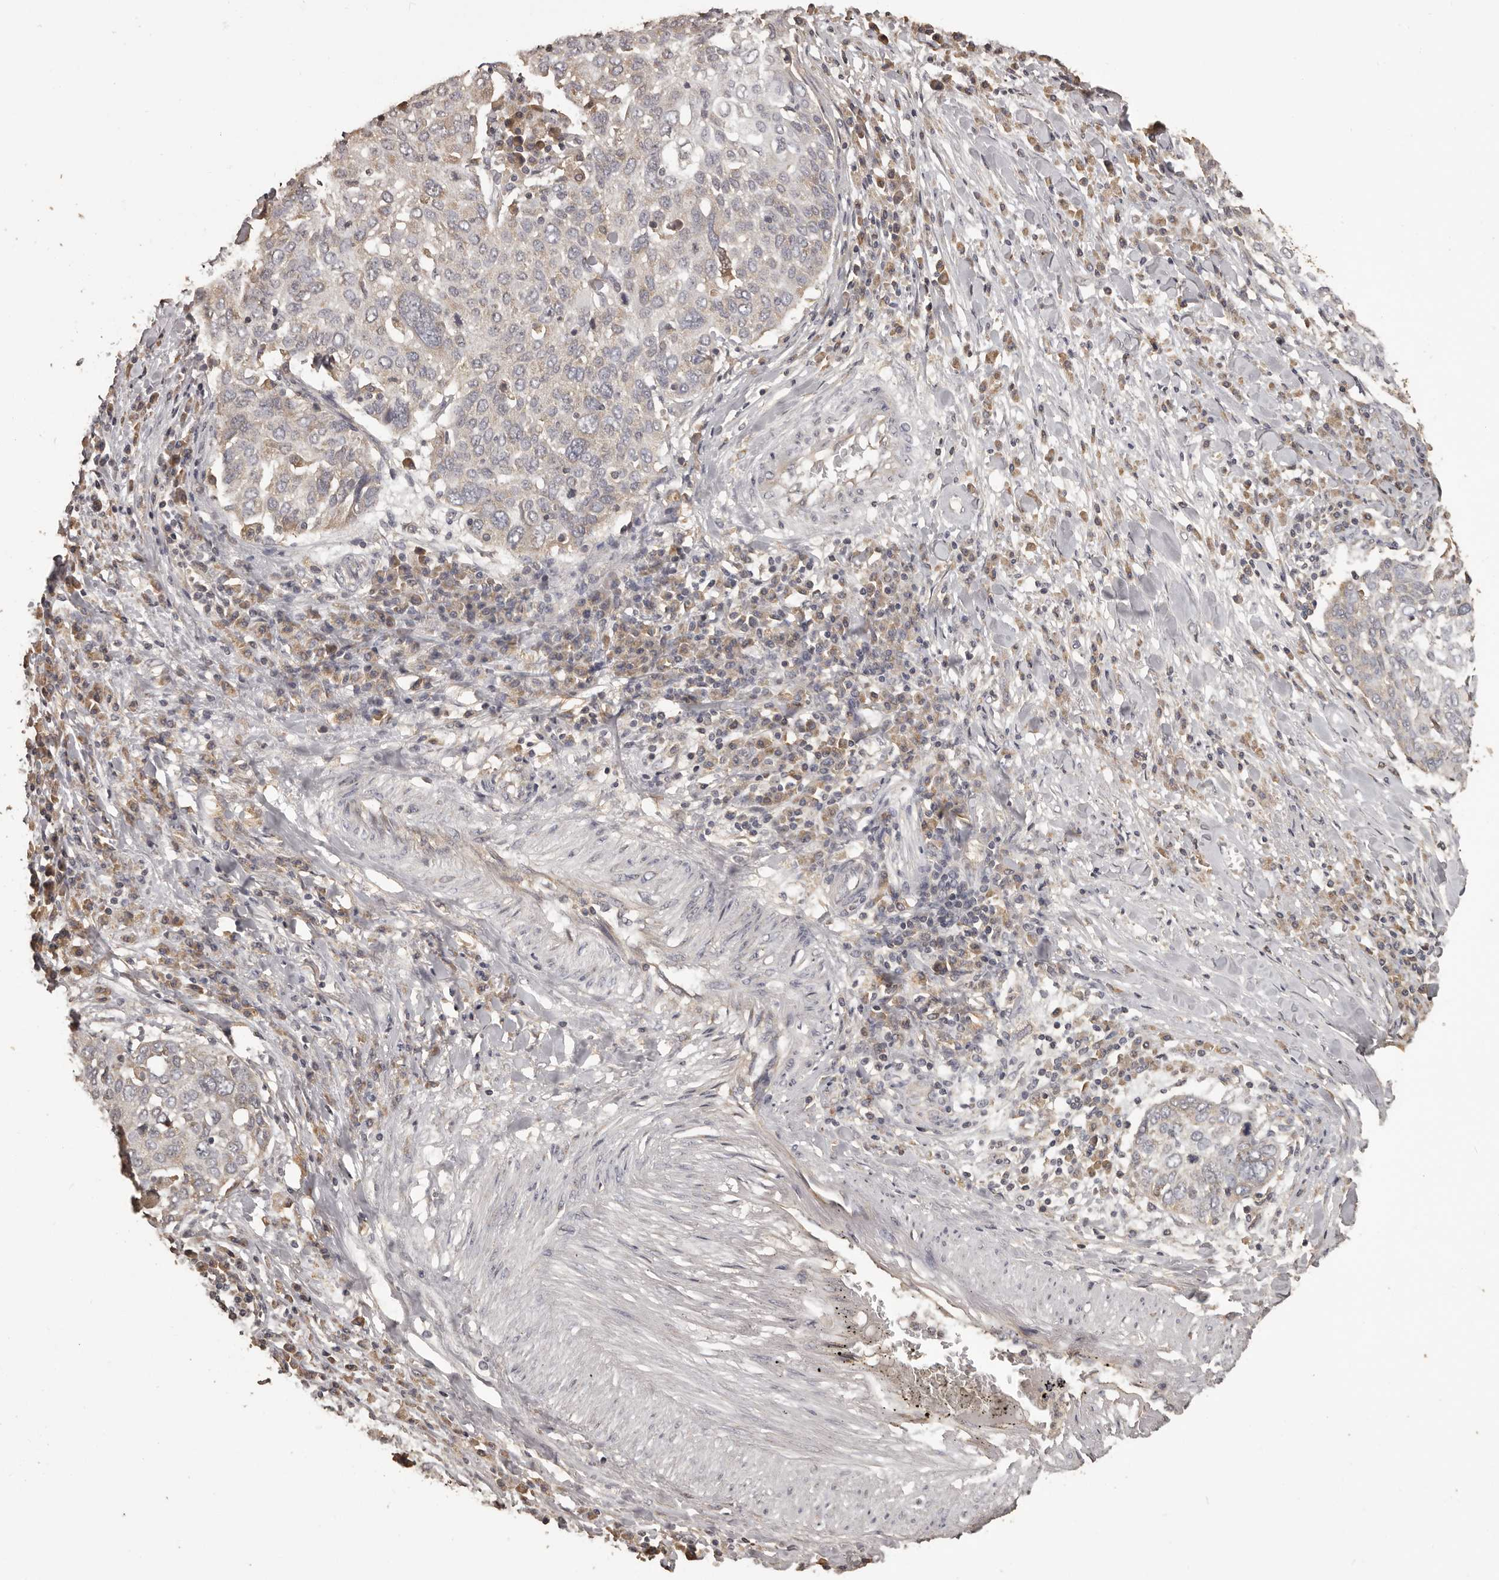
{"staining": {"intensity": "negative", "quantity": "none", "location": "none"}, "tissue": "lung cancer", "cell_type": "Tumor cells", "image_type": "cancer", "snomed": [{"axis": "morphology", "description": "Squamous cell carcinoma, NOS"}, {"axis": "topography", "description": "Lung"}], "caption": "A high-resolution image shows IHC staining of lung cancer (squamous cell carcinoma), which shows no significant expression in tumor cells.", "gene": "MGAT5", "patient": {"sex": "male", "age": 65}}